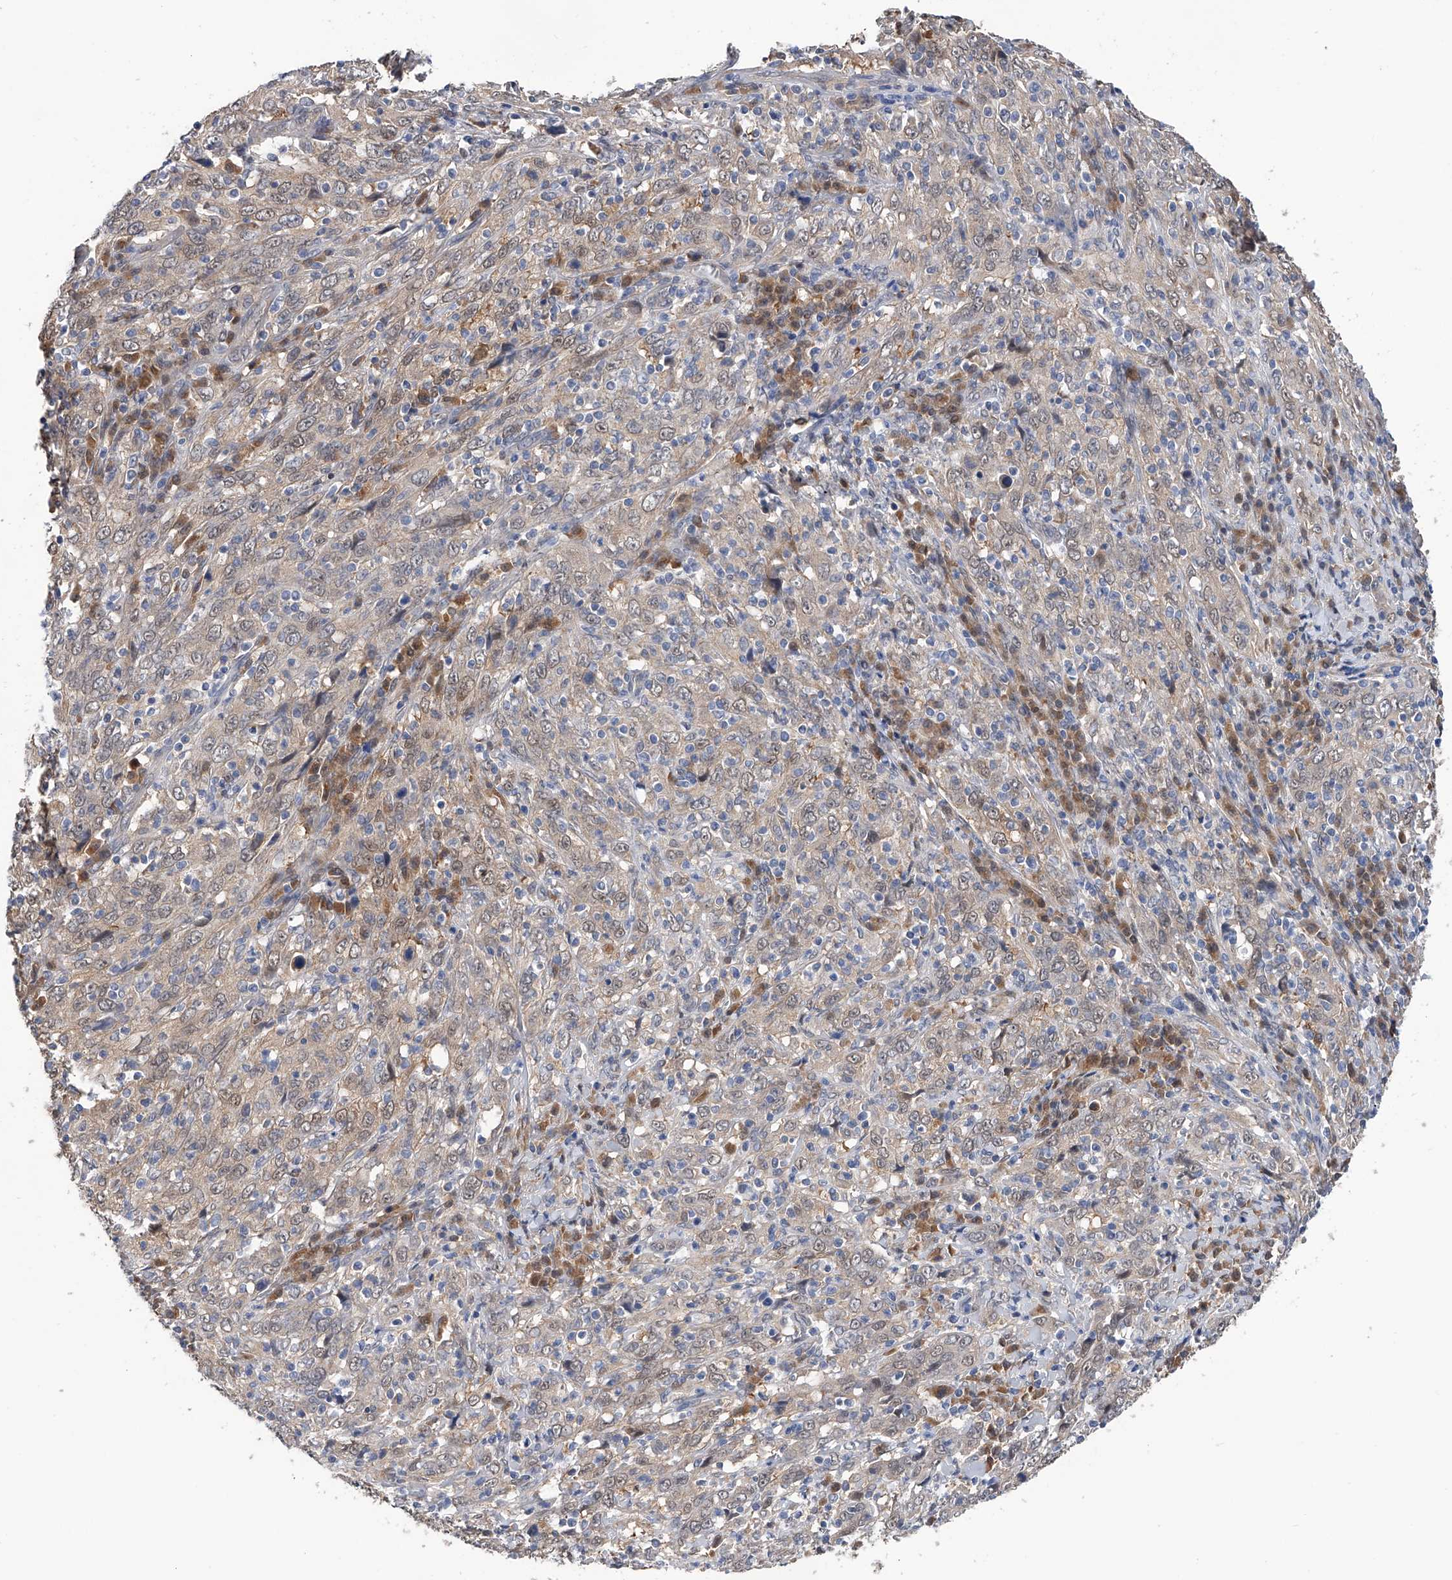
{"staining": {"intensity": "weak", "quantity": "<25%", "location": "cytoplasmic/membranous,nuclear"}, "tissue": "cervical cancer", "cell_type": "Tumor cells", "image_type": "cancer", "snomed": [{"axis": "morphology", "description": "Squamous cell carcinoma, NOS"}, {"axis": "topography", "description": "Cervix"}], "caption": "Immunohistochemistry image of neoplastic tissue: human cervical cancer (squamous cell carcinoma) stained with DAB (3,3'-diaminobenzidine) reveals no significant protein expression in tumor cells.", "gene": "PGM3", "patient": {"sex": "female", "age": 46}}